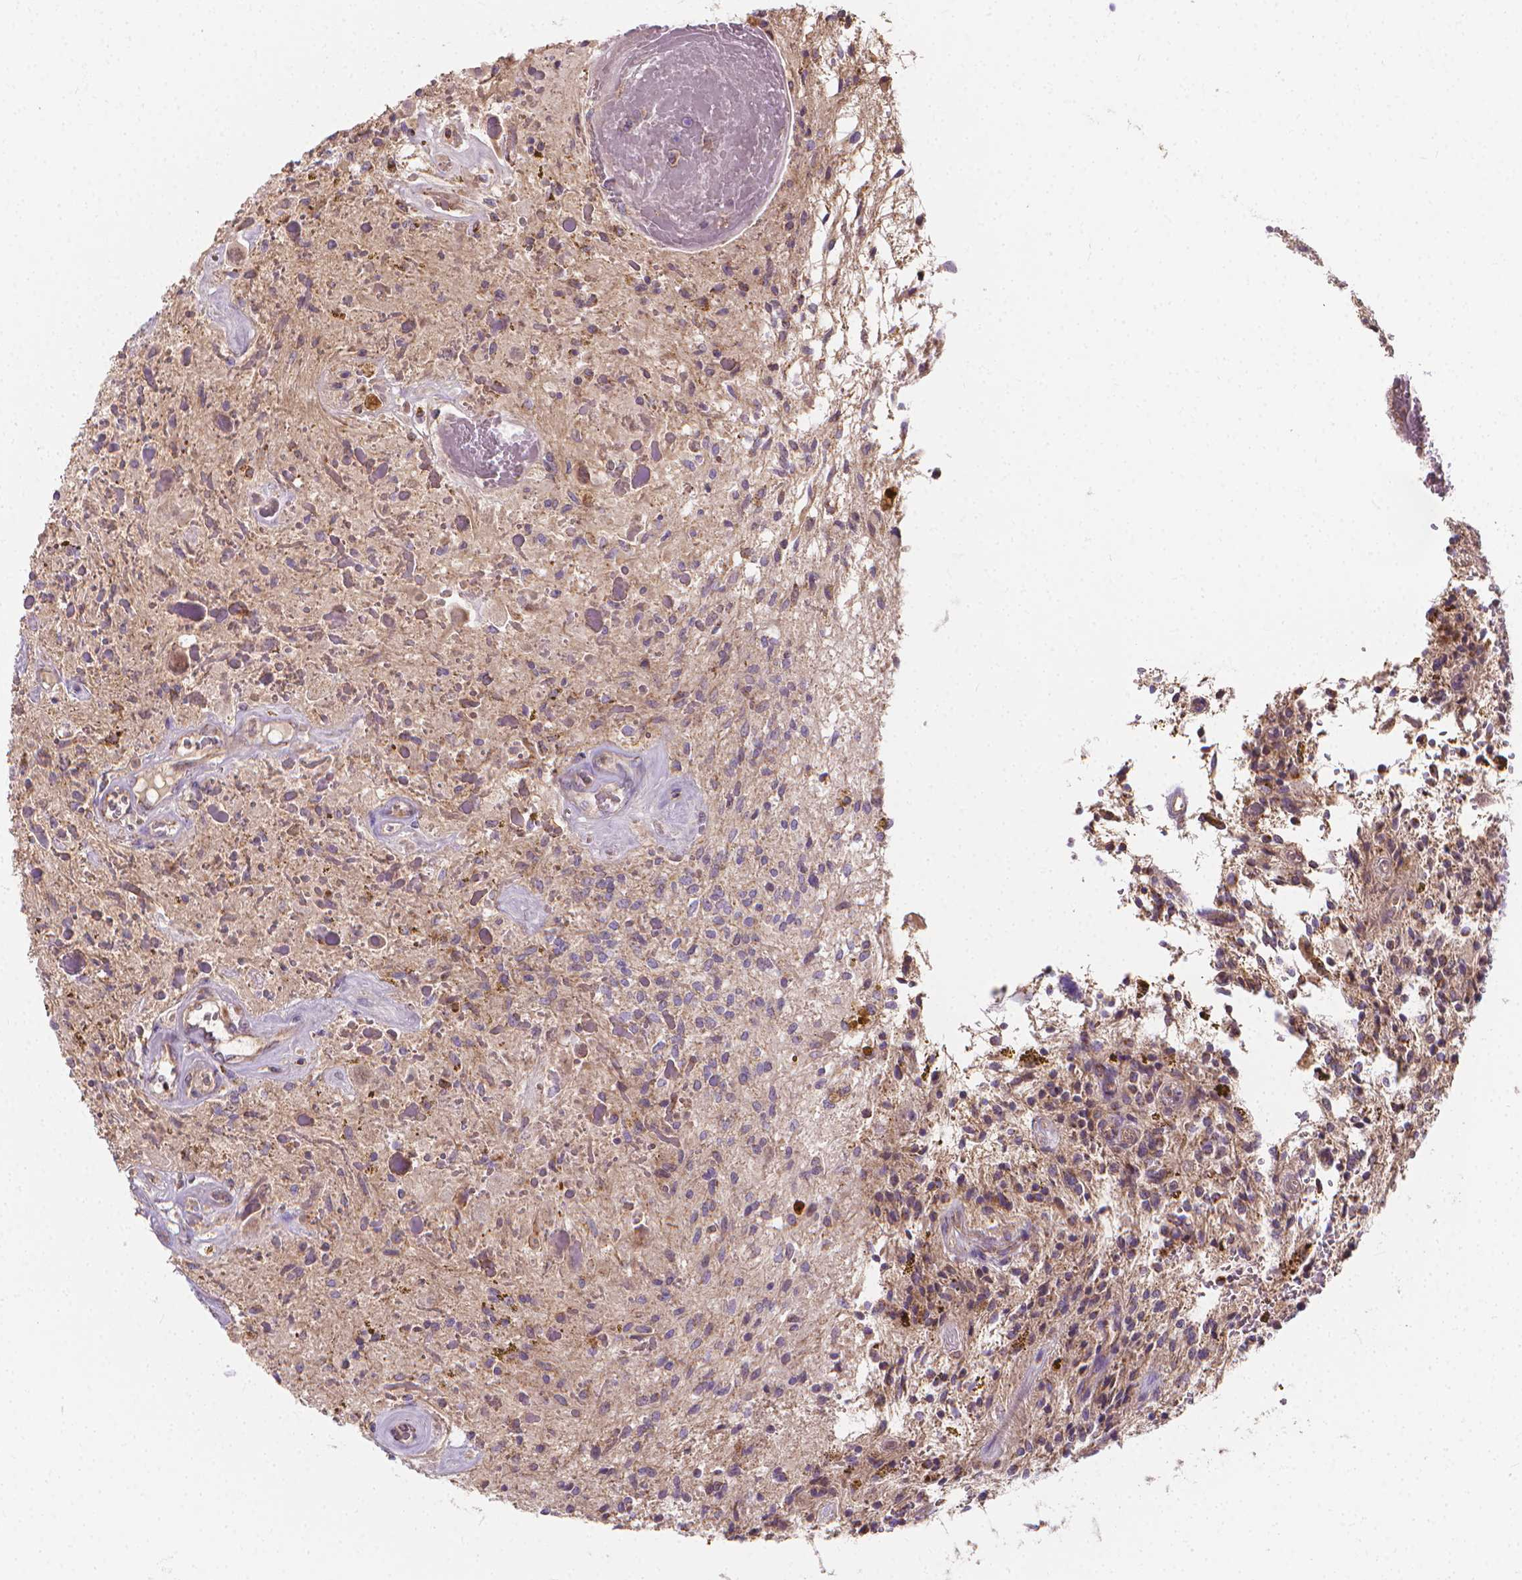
{"staining": {"intensity": "negative", "quantity": "none", "location": "none"}, "tissue": "glioma", "cell_type": "Tumor cells", "image_type": "cancer", "snomed": [{"axis": "morphology", "description": "Glioma, malignant, Low grade"}, {"axis": "topography", "description": "Cerebellum"}], "caption": "Micrograph shows no significant protein staining in tumor cells of malignant low-grade glioma.", "gene": "SNCAIP", "patient": {"sex": "female", "age": 14}}